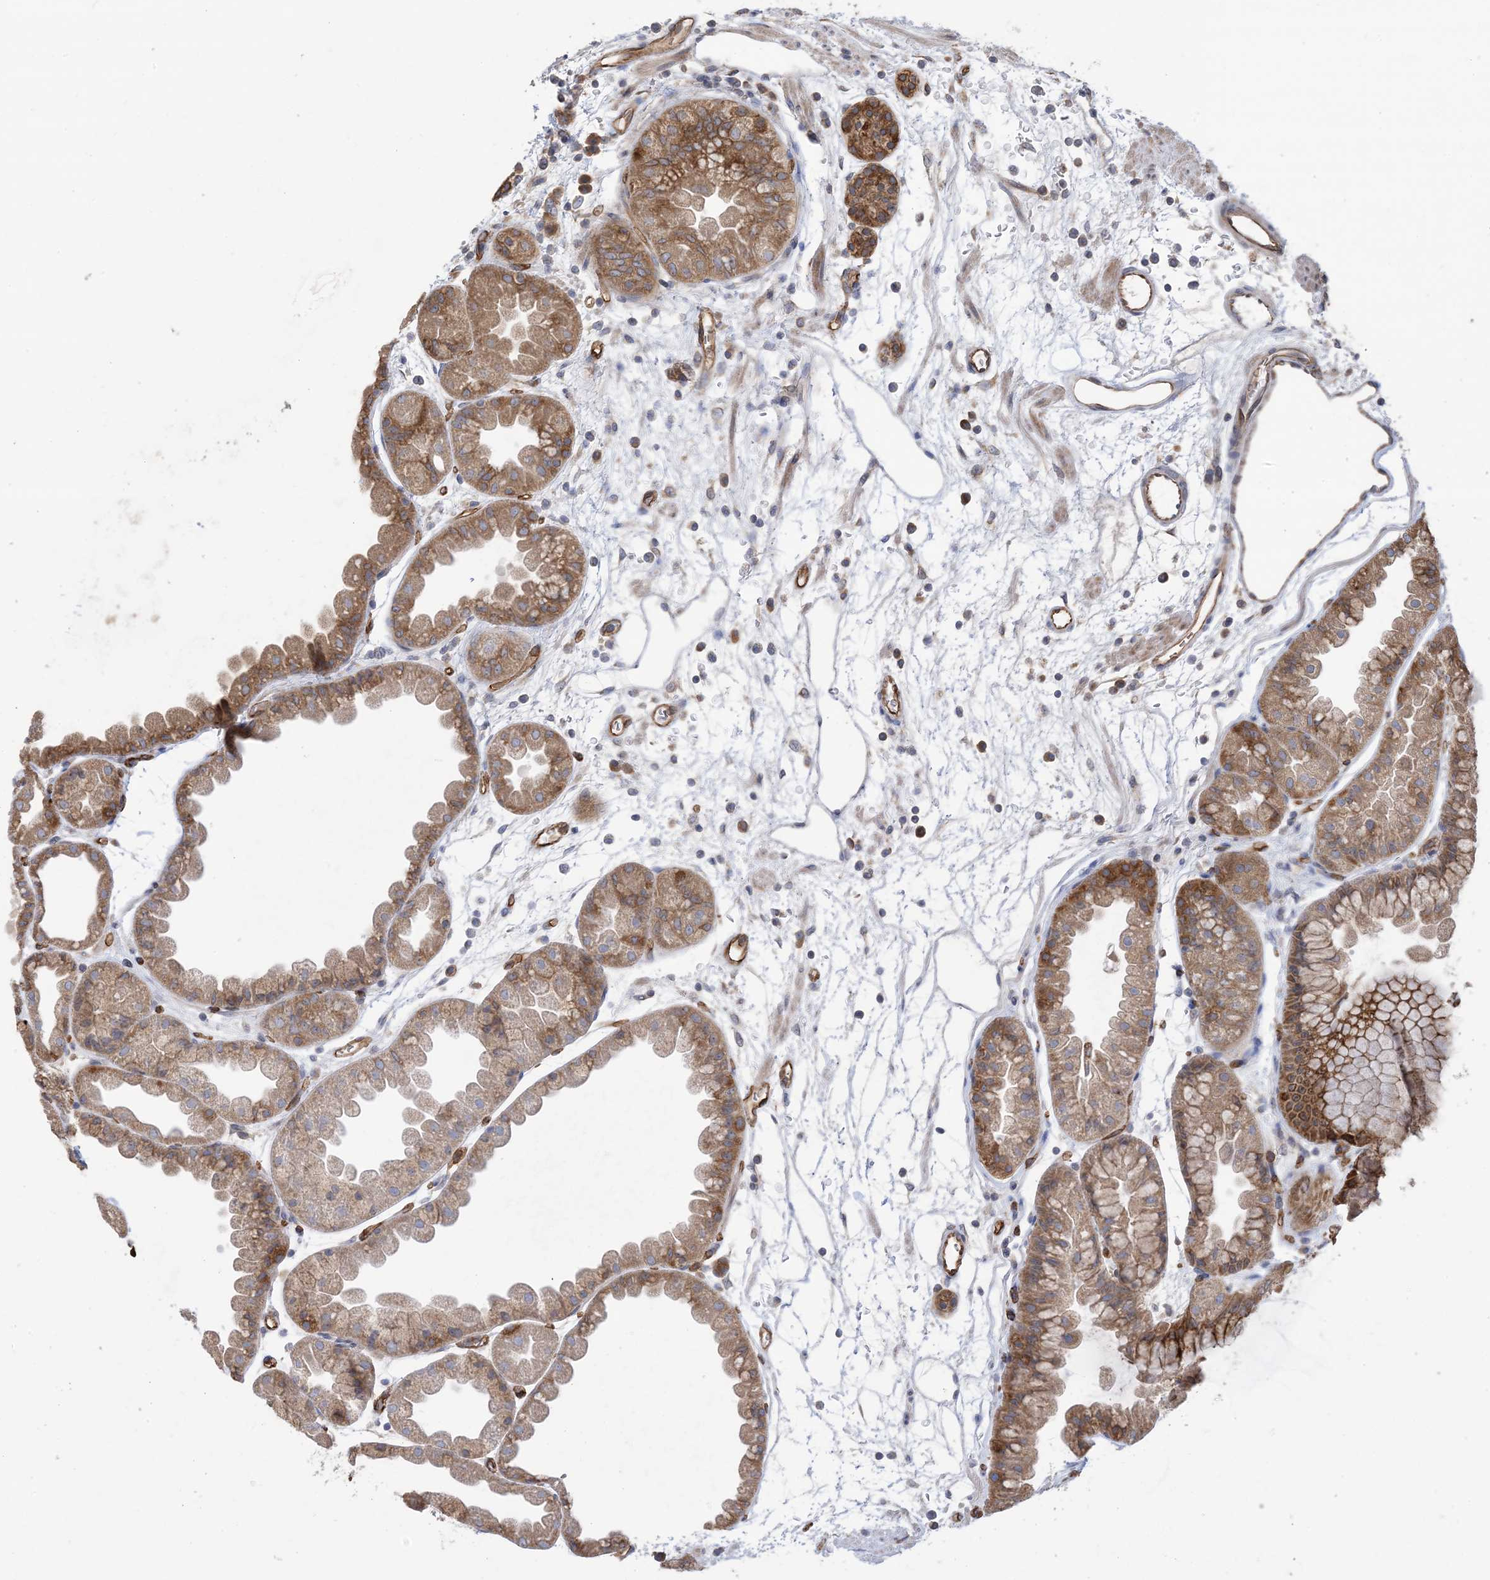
{"staining": {"intensity": "strong", "quantity": "25%-75%", "location": "cytoplasmic/membranous"}, "tissue": "stomach", "cell_type": "Glandular cells", "image_type": "normal", "snomed": [{"axis": "morphology", "description": "Normal tissue, NOS"}, {"axis": "topography", "description": "Stomach, upper"}], "caption": "The image displays a brown stain indicating the presence of a protein in the cytoplasmic/membranous of glandular cells in stomach. The protein of interest is stained brown, and the nuclei are stained in blue (DAB IHC with brightfield microscopy, high magnification).", "gene": "CLEC16A", "patient": {"sex": "male", "age": 47}}